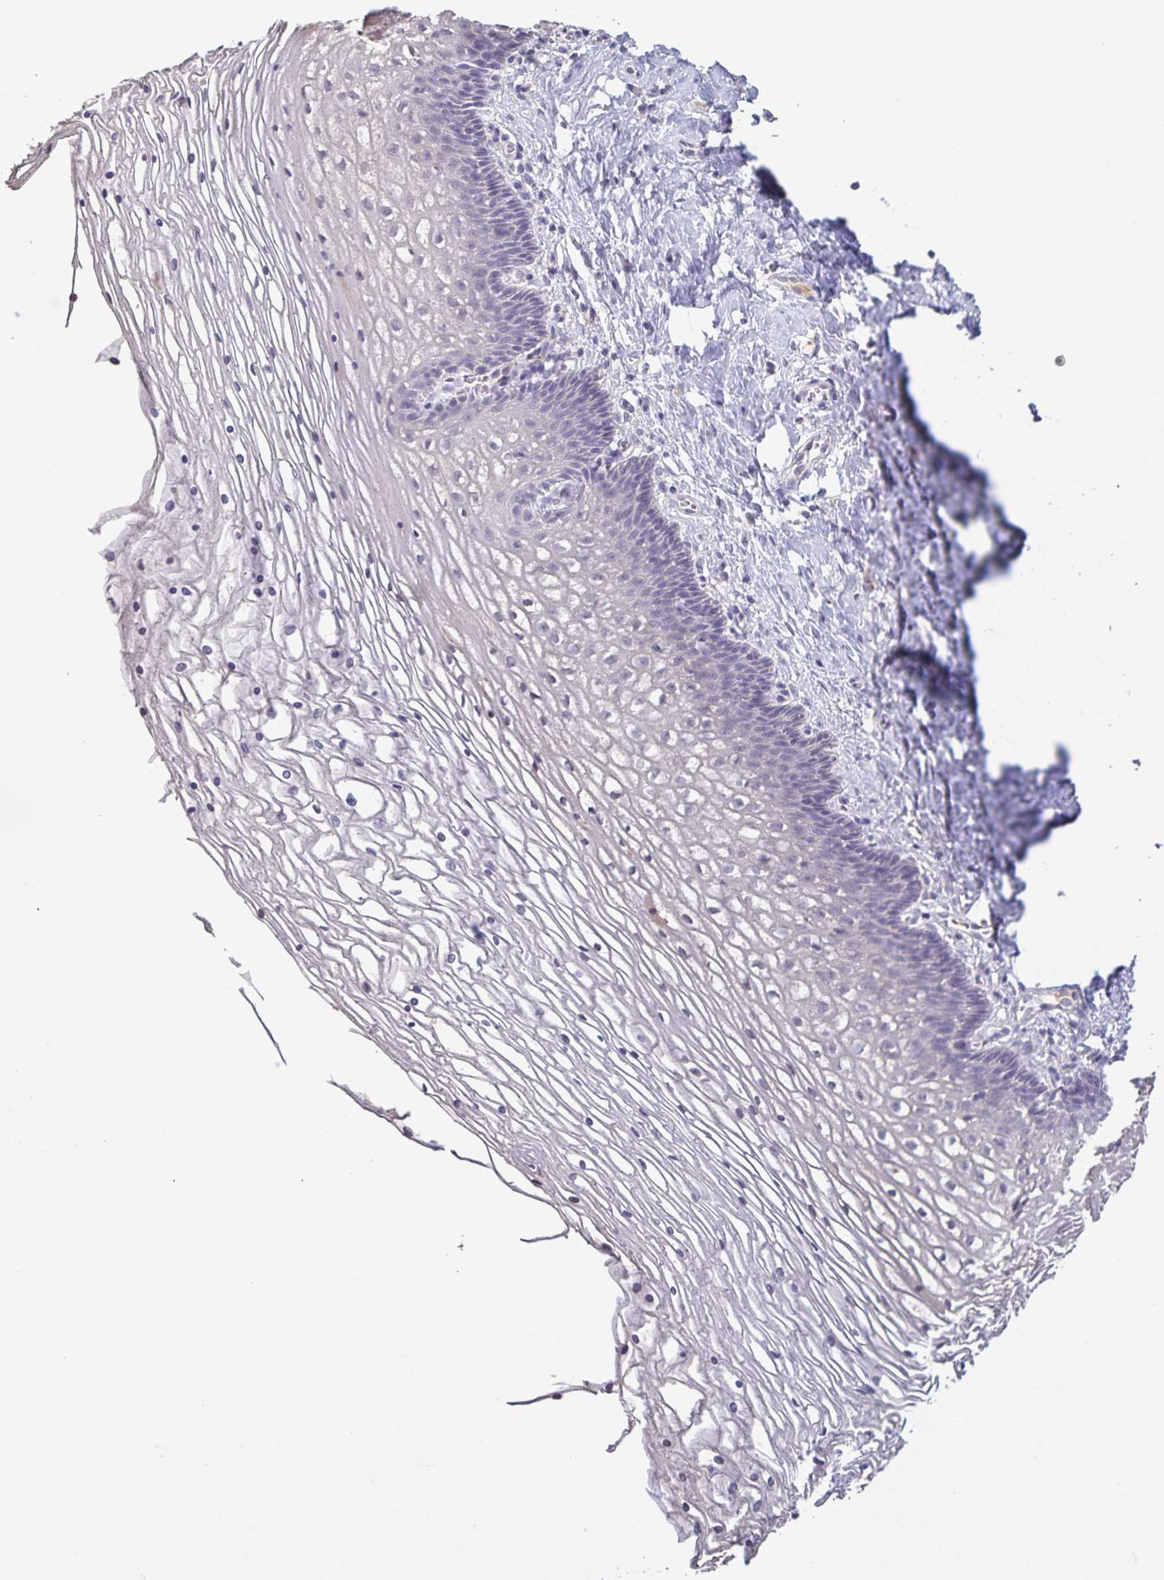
{"staining": {"intensity": "negative", "quantity": "none", "location": "none"}, "tissue": "cervix", "cell_type": "Glandular cells", "image_type": "normal", "snomed": [{"axis": "morphology", "description": "Normal tissue, NOS"}, {"axis": "topography", "description": "Cervix"}], "caption": "Cervix was stained to show a protein in brown. There is no significant expression in glandular cells. (Brightfield microscopy of DAB immunohistochemistry (IHC) at high magnification).", "gene": "INSL5", "patient": {"sex": "female", "age": 36}}